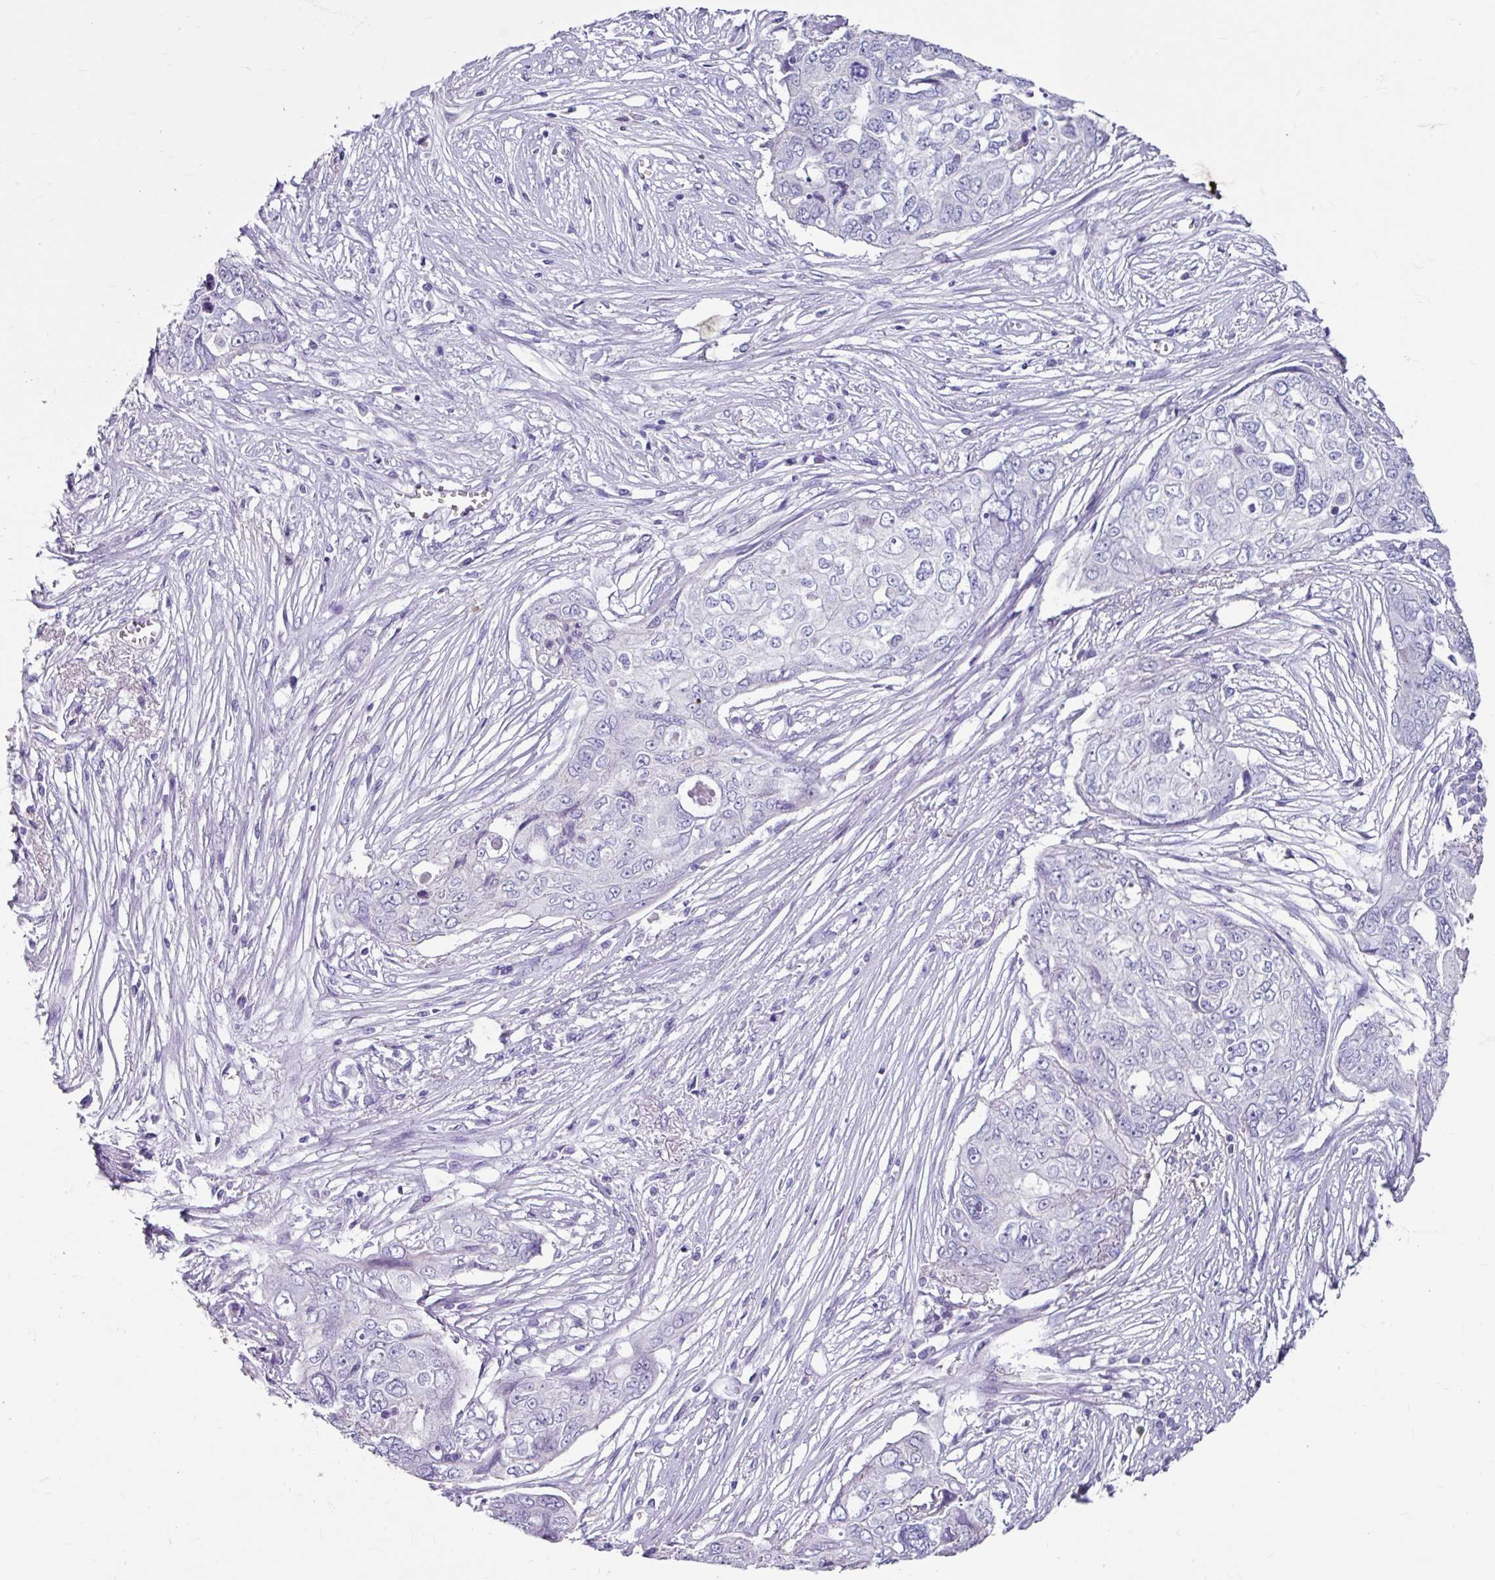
{"staining": {"intensity": "negative", "quantity": "none", "location": "none"}, "tissue": "ovarian cancer", "cell_type": "Tumor cells", "image_type": "cancer", "snomed": [{"axis": "morphology", "description": "Carcinoma, endometroid"}, {"axis": "topography", "description": "Ovary"}], "caption": "This is an immunohistochemistry (IHC) photomicrograph of ovarian cancer. There is no expression in tumor cells.", "gene": "ANKRD1", "patient": {"sex": "female", "age": 70}}